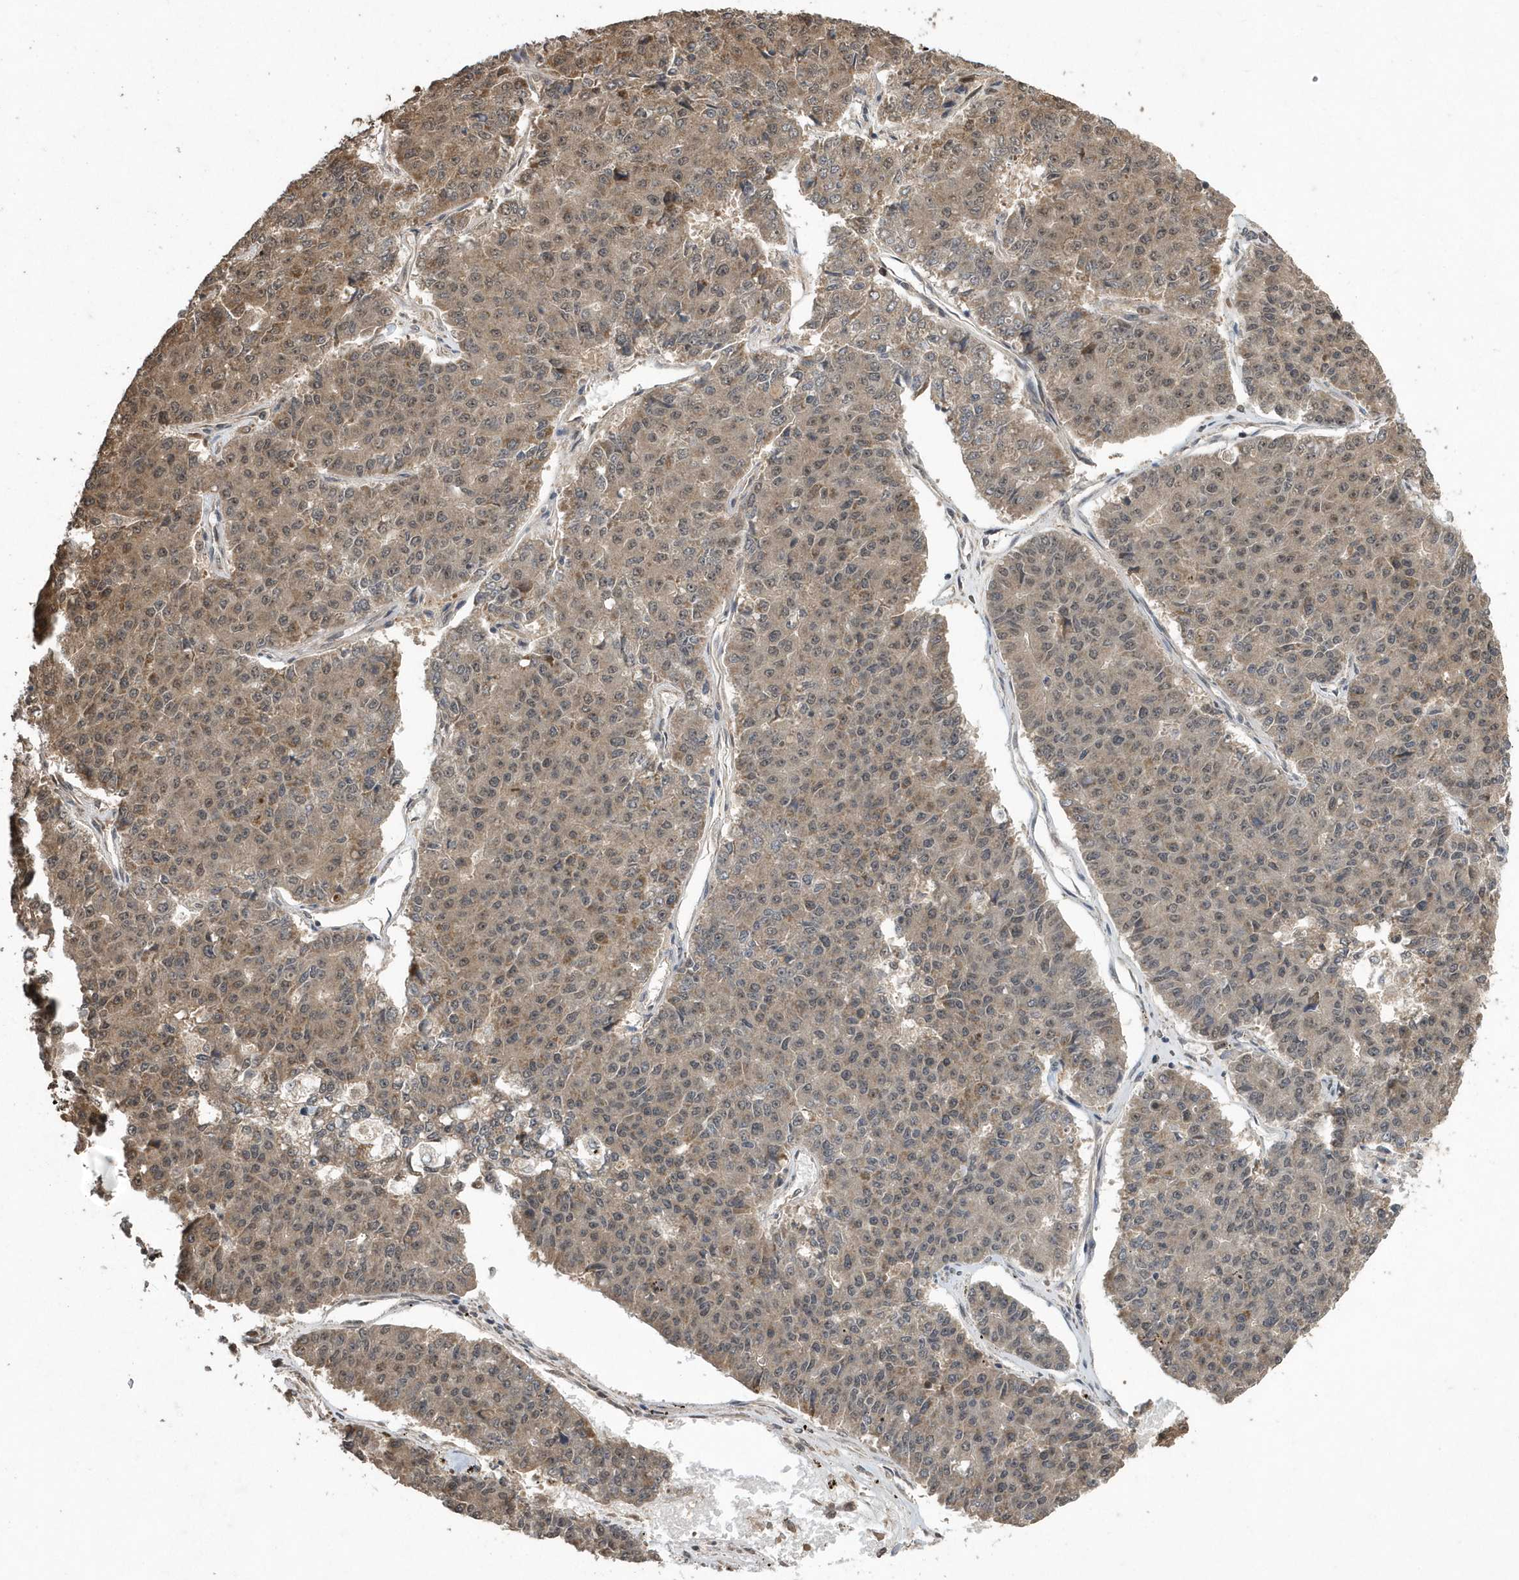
{"staining": {"intensity": "weak", "quantity": ">75%", "location": "cytoplasmic/membranous,nuclear"}, "tissue": "pancreatic cancer", "cell_type": "Tumor cells", "image_type": "cancer", "snomed": [{"axis": "morphology", "description": "Adenocarcinoma, NOS"}, {"axis": "topography", "description": "Pancreas"}], "caption": "Pancreatic cancer (adenocarcinoma) was stained to show a protein in brown. There is low levels of weak cytoplasmic/membranous and nuclear staining in approximately >75% of tumor cells.", "gene": "WASHC5", "patient": {"sex": "male", "age": 50}}